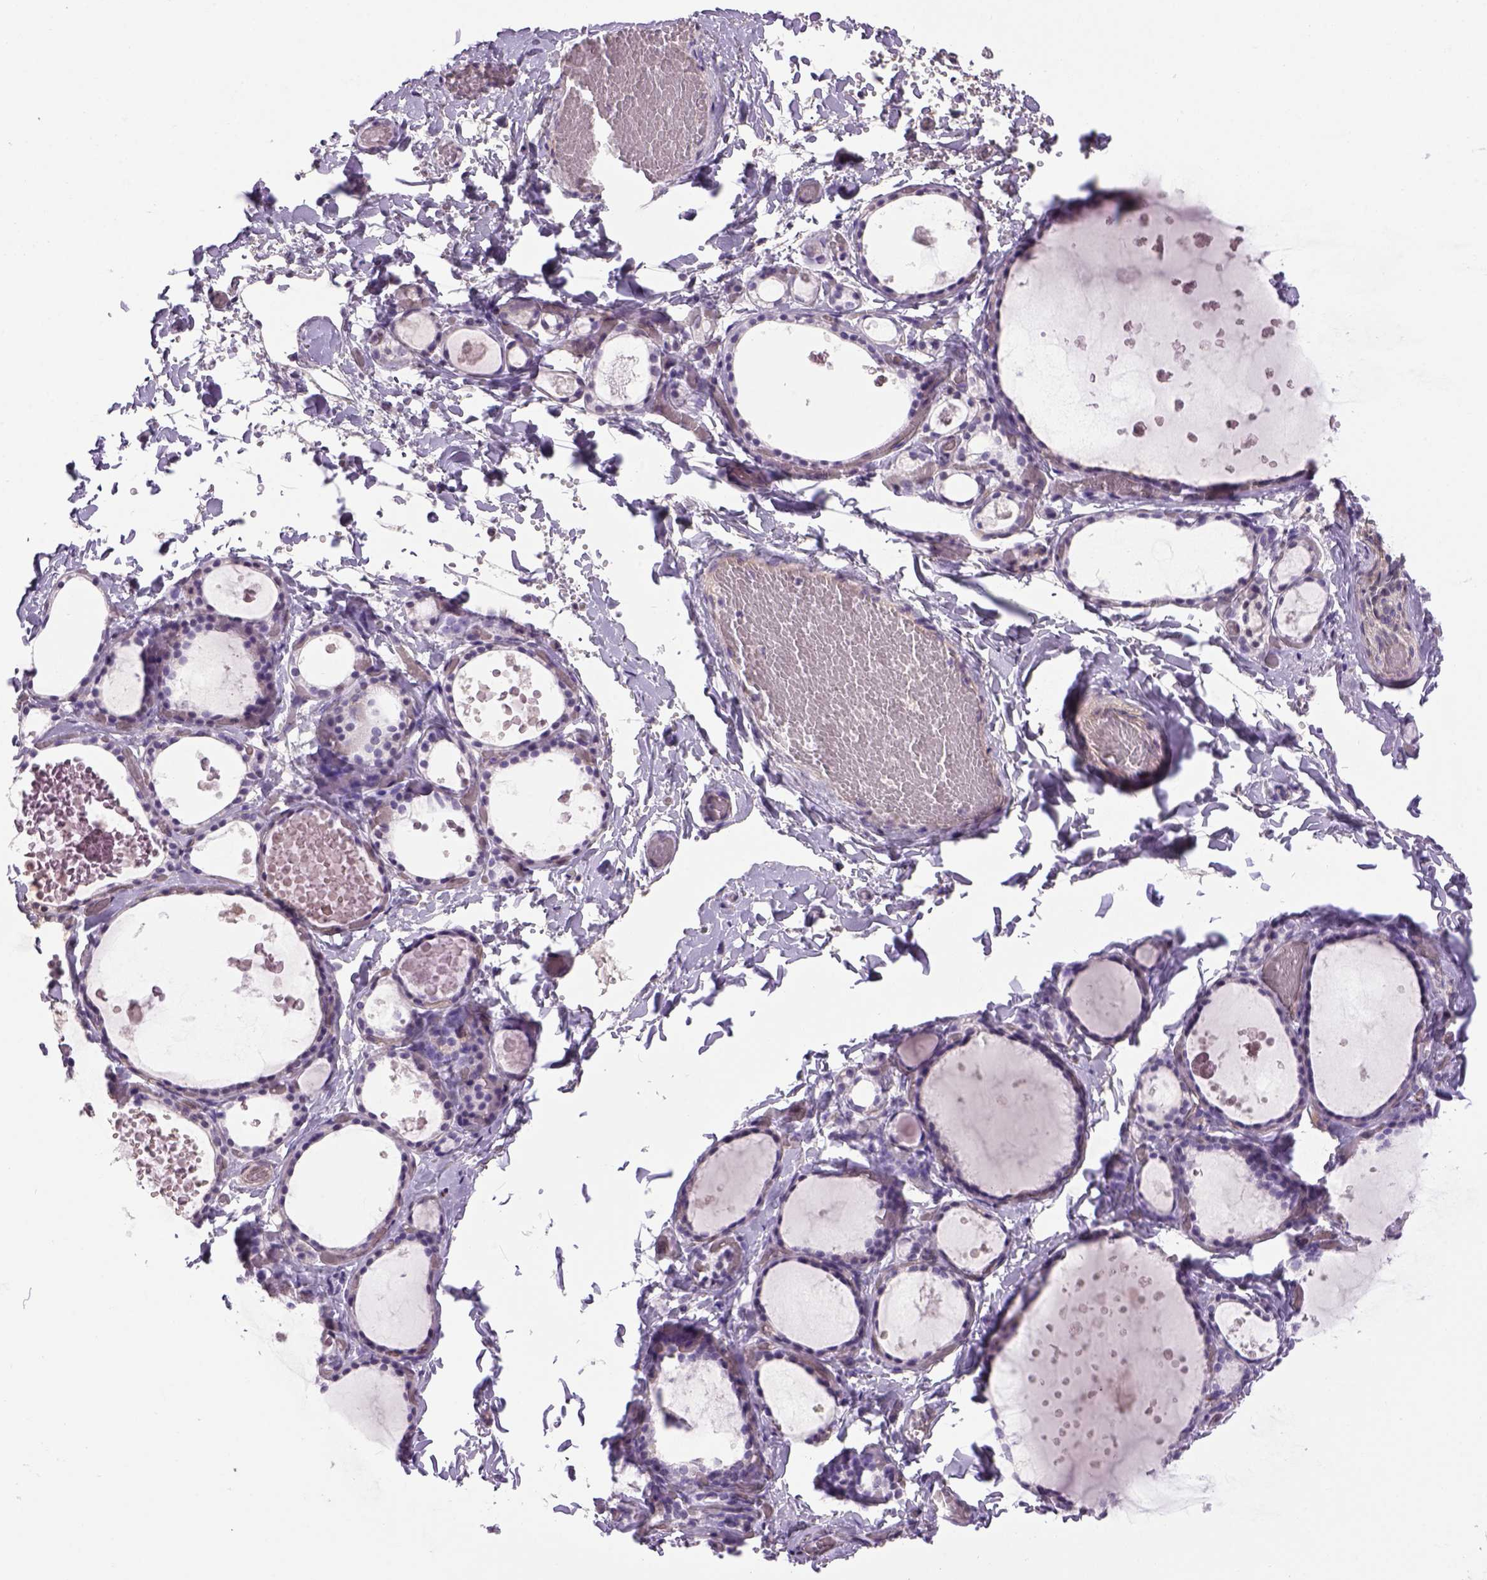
{"staining": {"intensity": "negative", "quantity": "none", "location": "none"}, "tissue": "thyroid gland", "cell_type": "Glandular cells", "image_type": "normal", "snomed": [{"axis": "morphology", "description": "Normal tissue, NOS"}, {"axis": "topography", "description": "Thyroid gland"}], "caption": "A micrograph of human thyroid gland is negative for staining in glandular cells. (DAB (3,3'-diaminobenzidine) immunohistochemistry visualized using brightfield microscopy, high magnification).", "gene": "PRRT1", "patient": {"sex": "female", "age": 56}}